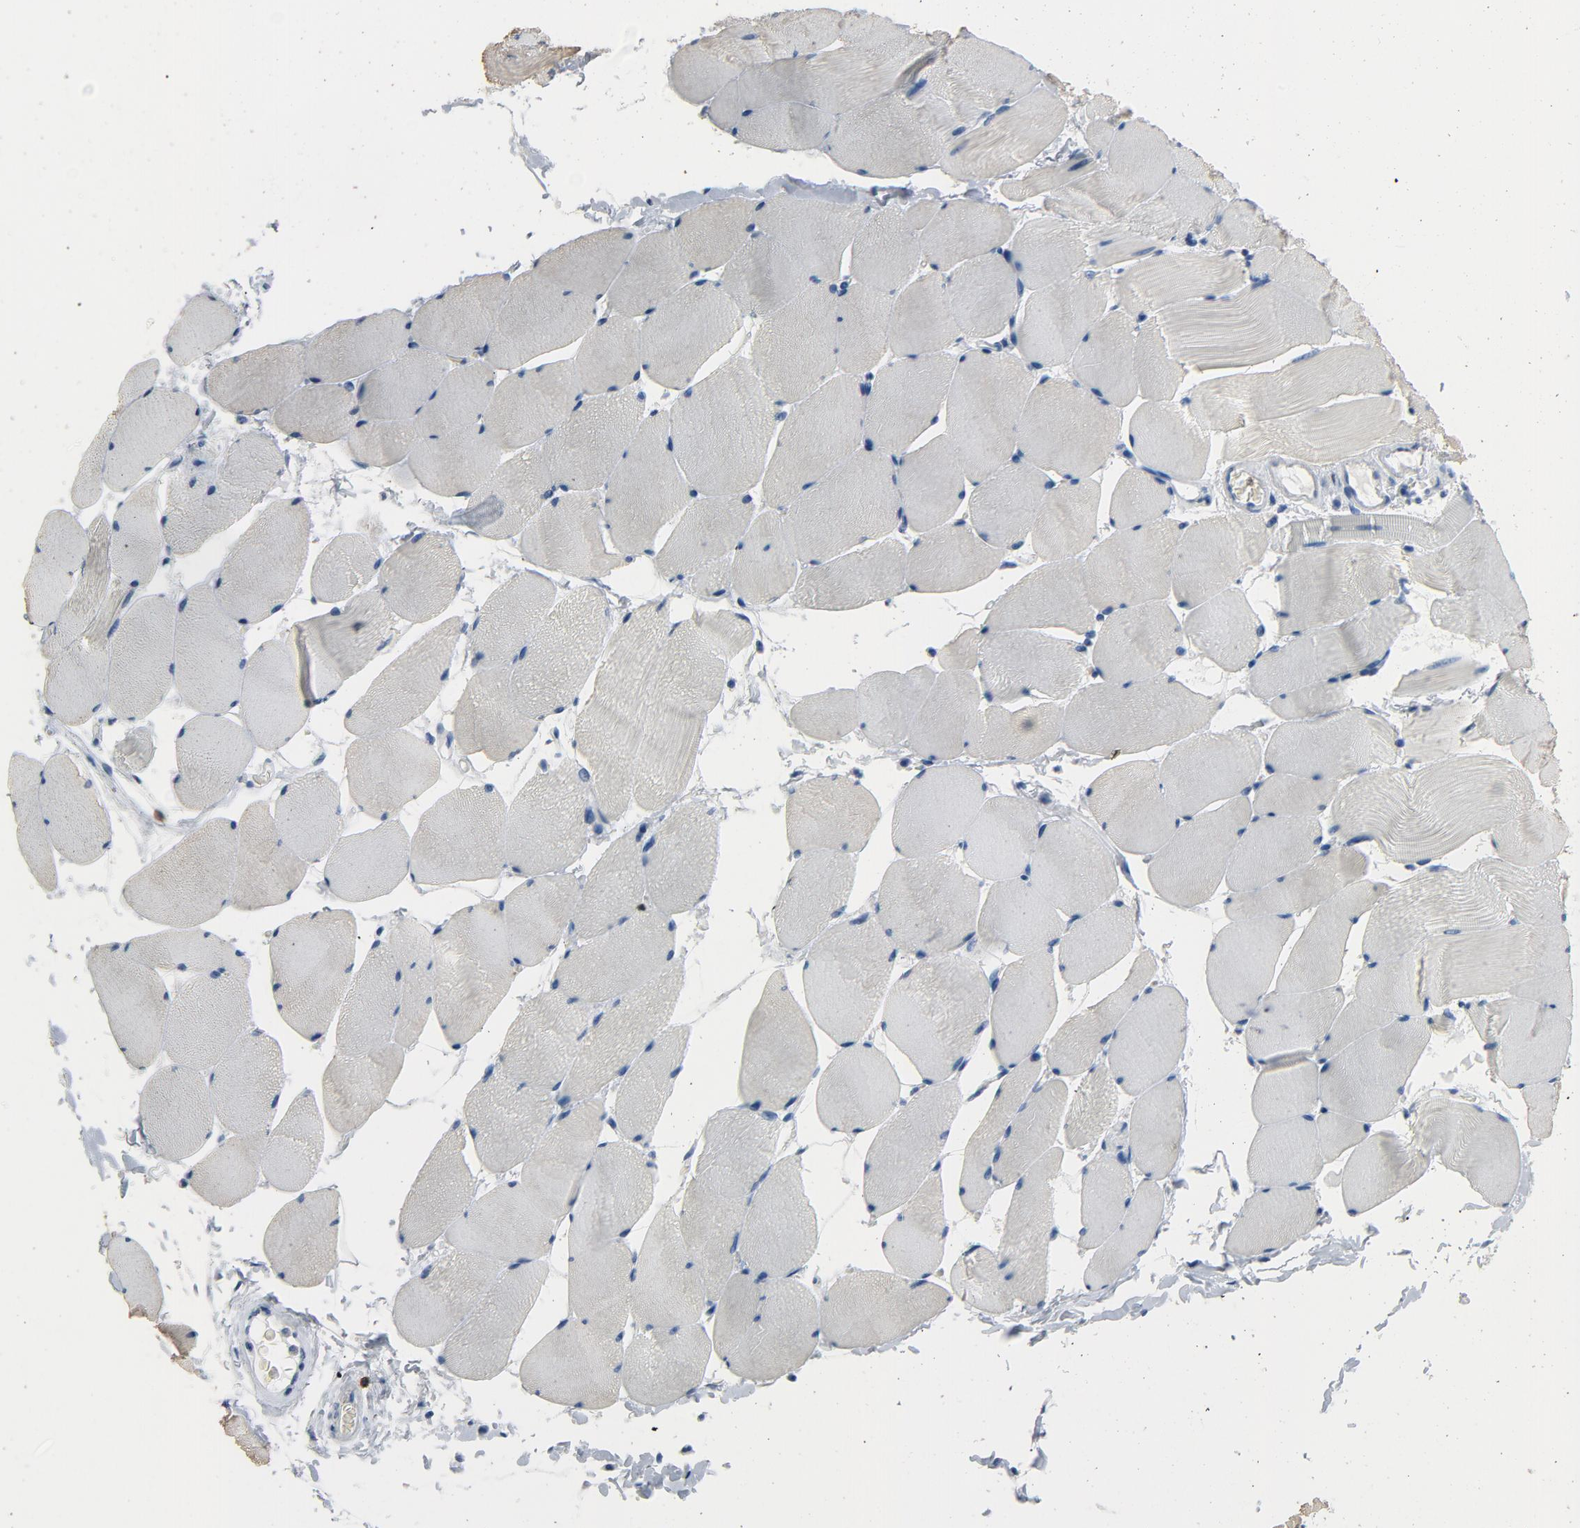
{"staining": {"intensity": "negative", "quantity": "none", "location": "none"}, "tissue": "skeletal muscle", "cell_type": "Myocytes", "image_type": "normal", "snomed": [{"axis": "morphology", "description": "Normal tissue, NOS"}, {"axis": "topography", "description": "Skeletal muscle"}], "caption": "This is an immunohistochemistry (IHC) image of benign human skeletal muscle. There is no expression in myocytes.", "gene": "LCK", "patient": {"sex": "male", "age": 62}}